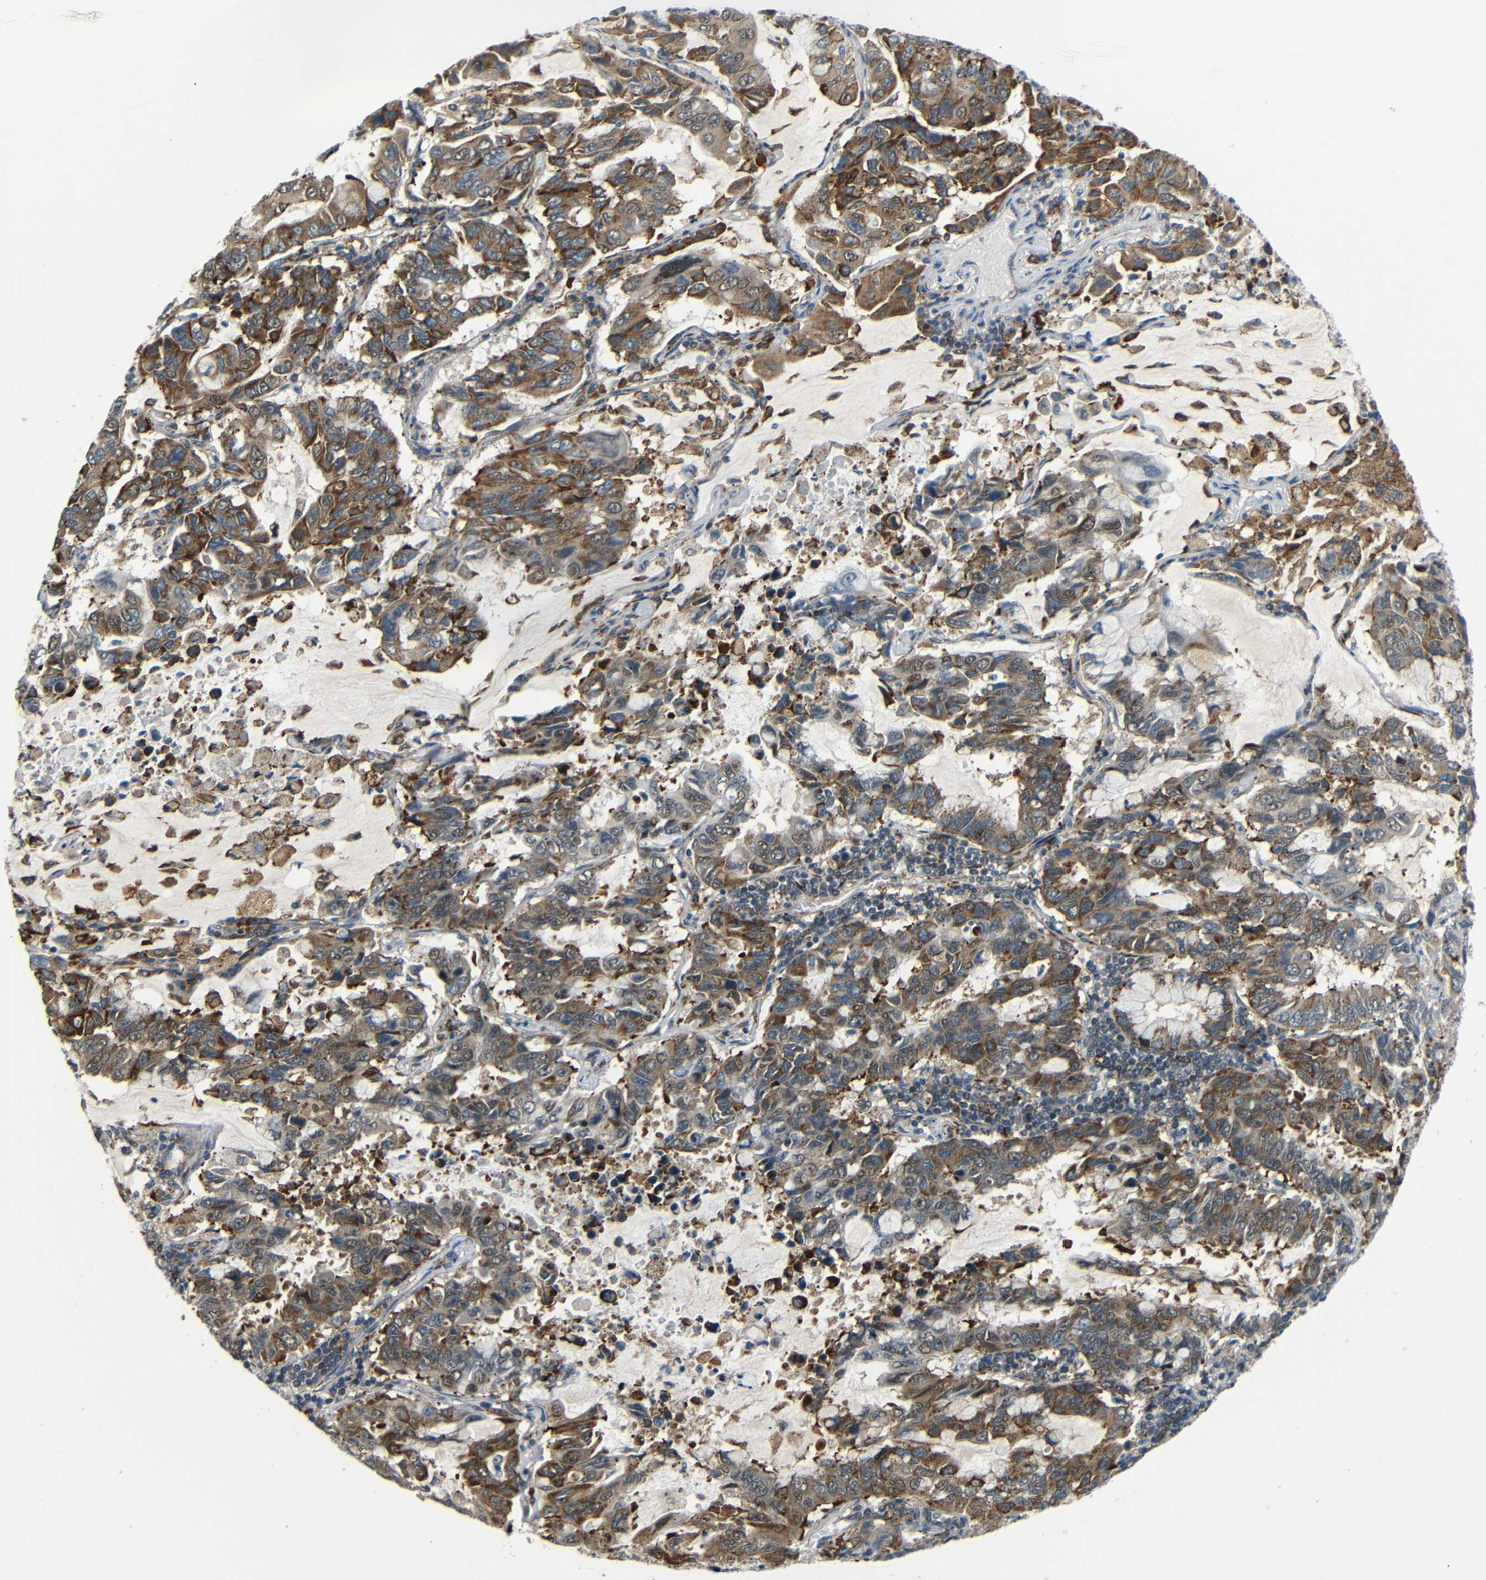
{"staining": {"intensity": "moderate", "quantity": ">75%", "location": "cytoplasmic/membranous"}, "tissue": "lung cancer", "cell_type": "Tumor cells", "image_type": "cancer", "snomed": [{"axis": "morphology", "description": "Adenocarcinoma, NOS"}, {"axis": "topography", "description": "Lung"}], "caption": "This photomicrograph exhibits adenocarcinoma (lung) stained with immunohistochemistry to label a protein in brown. The cytoplasmic/membranous of tumor cells show moderate positivity for the protein. Nuclei are counter-stained blue.", "gene": "SYDE1", "patient": {"sex": "male", "age": 64}}